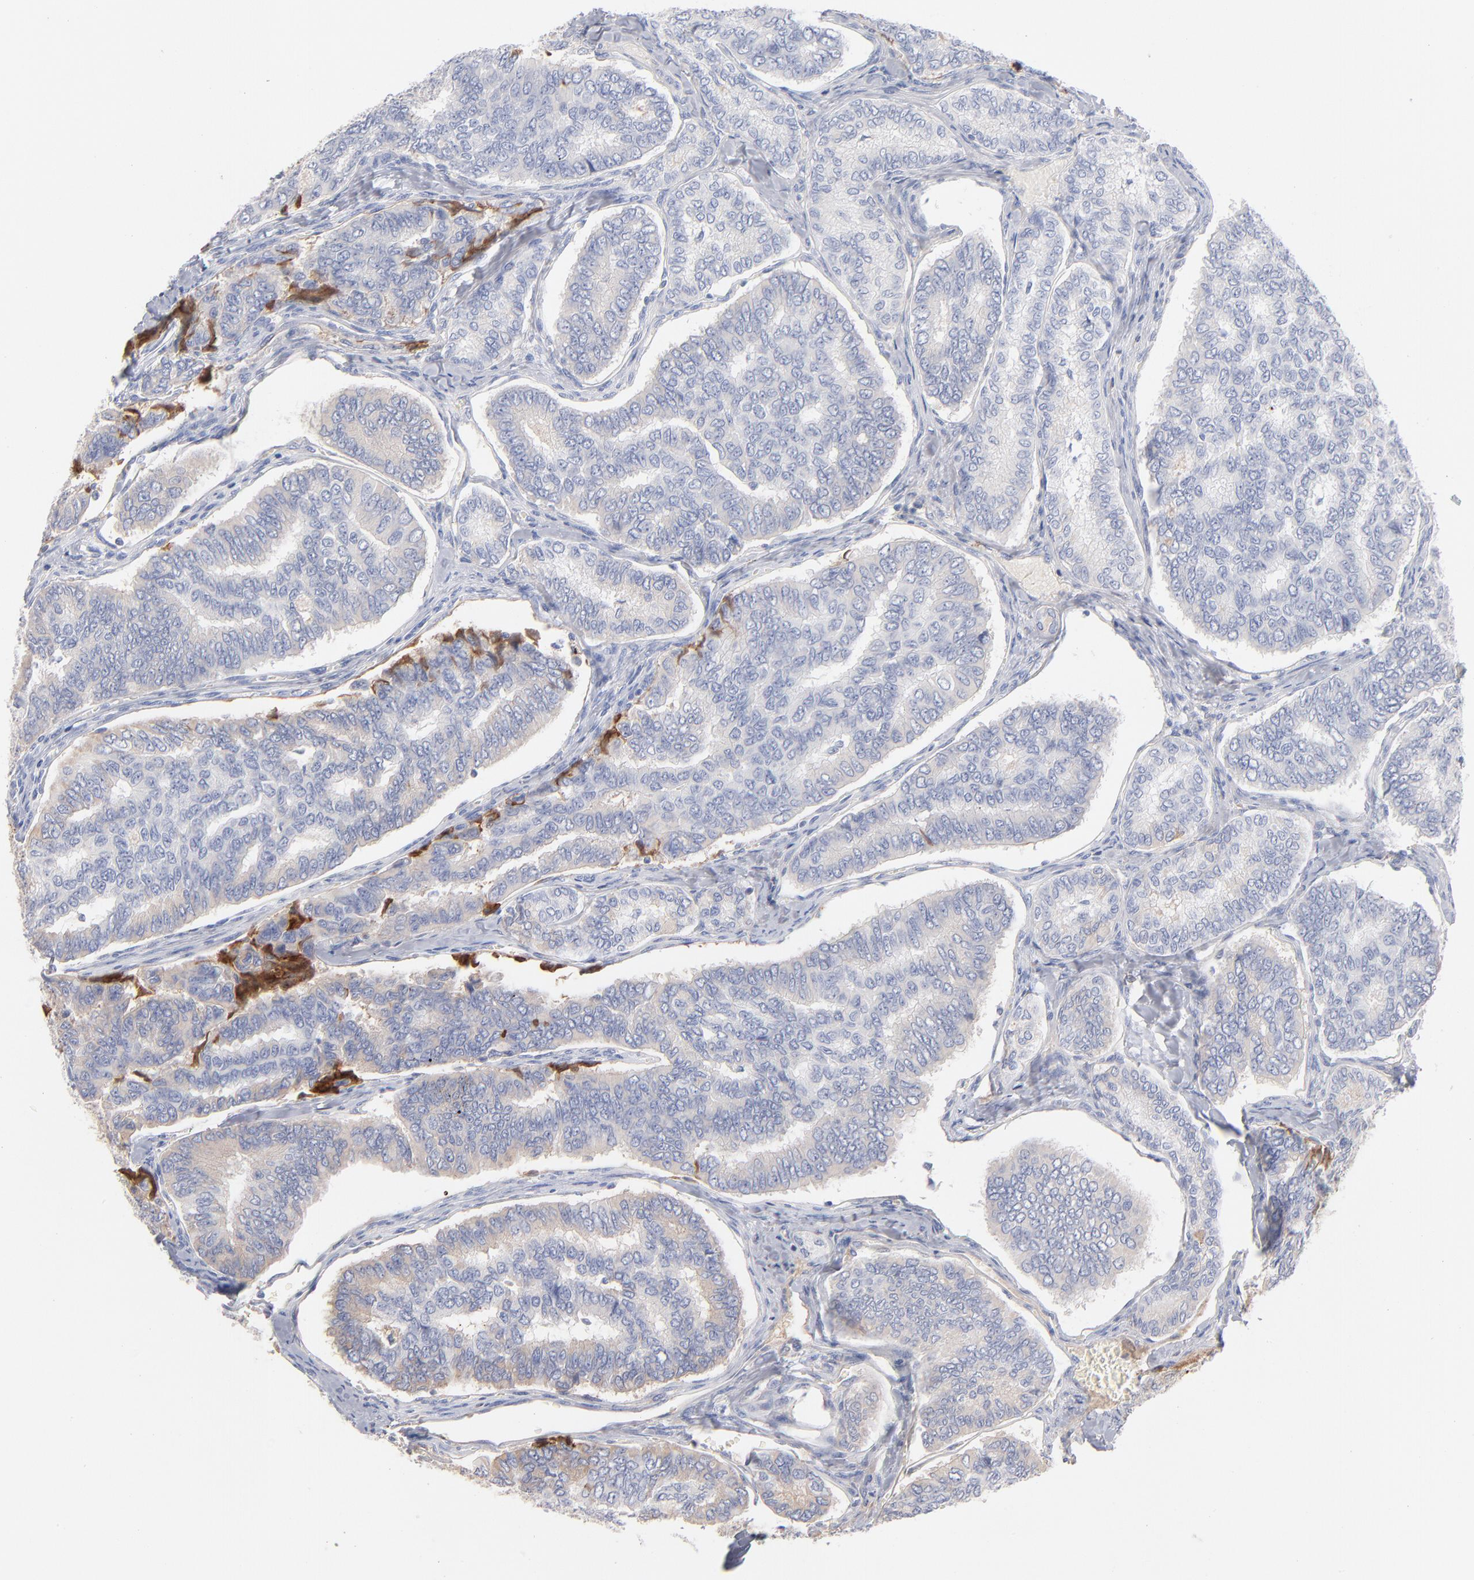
{"staining": {"intensity": "negative", "quantity": "none", "location": "none"}, "tissue": "thyroid cancer", "cell_type": "Tumor cells", "image_type": "cancer", "snomed": [{"axis": "morphology", "description": "Papillary adenocarcinoma, NOS"}, {"axis": "topography", "description": "Thyroid gland"}], "caption": "Thyroid papillary adenocarcinoma stained for a protein using IHC exhibits no staining tumor cells.", "gene": "APOH", "patient": {"sex": "female", "age": 35}}